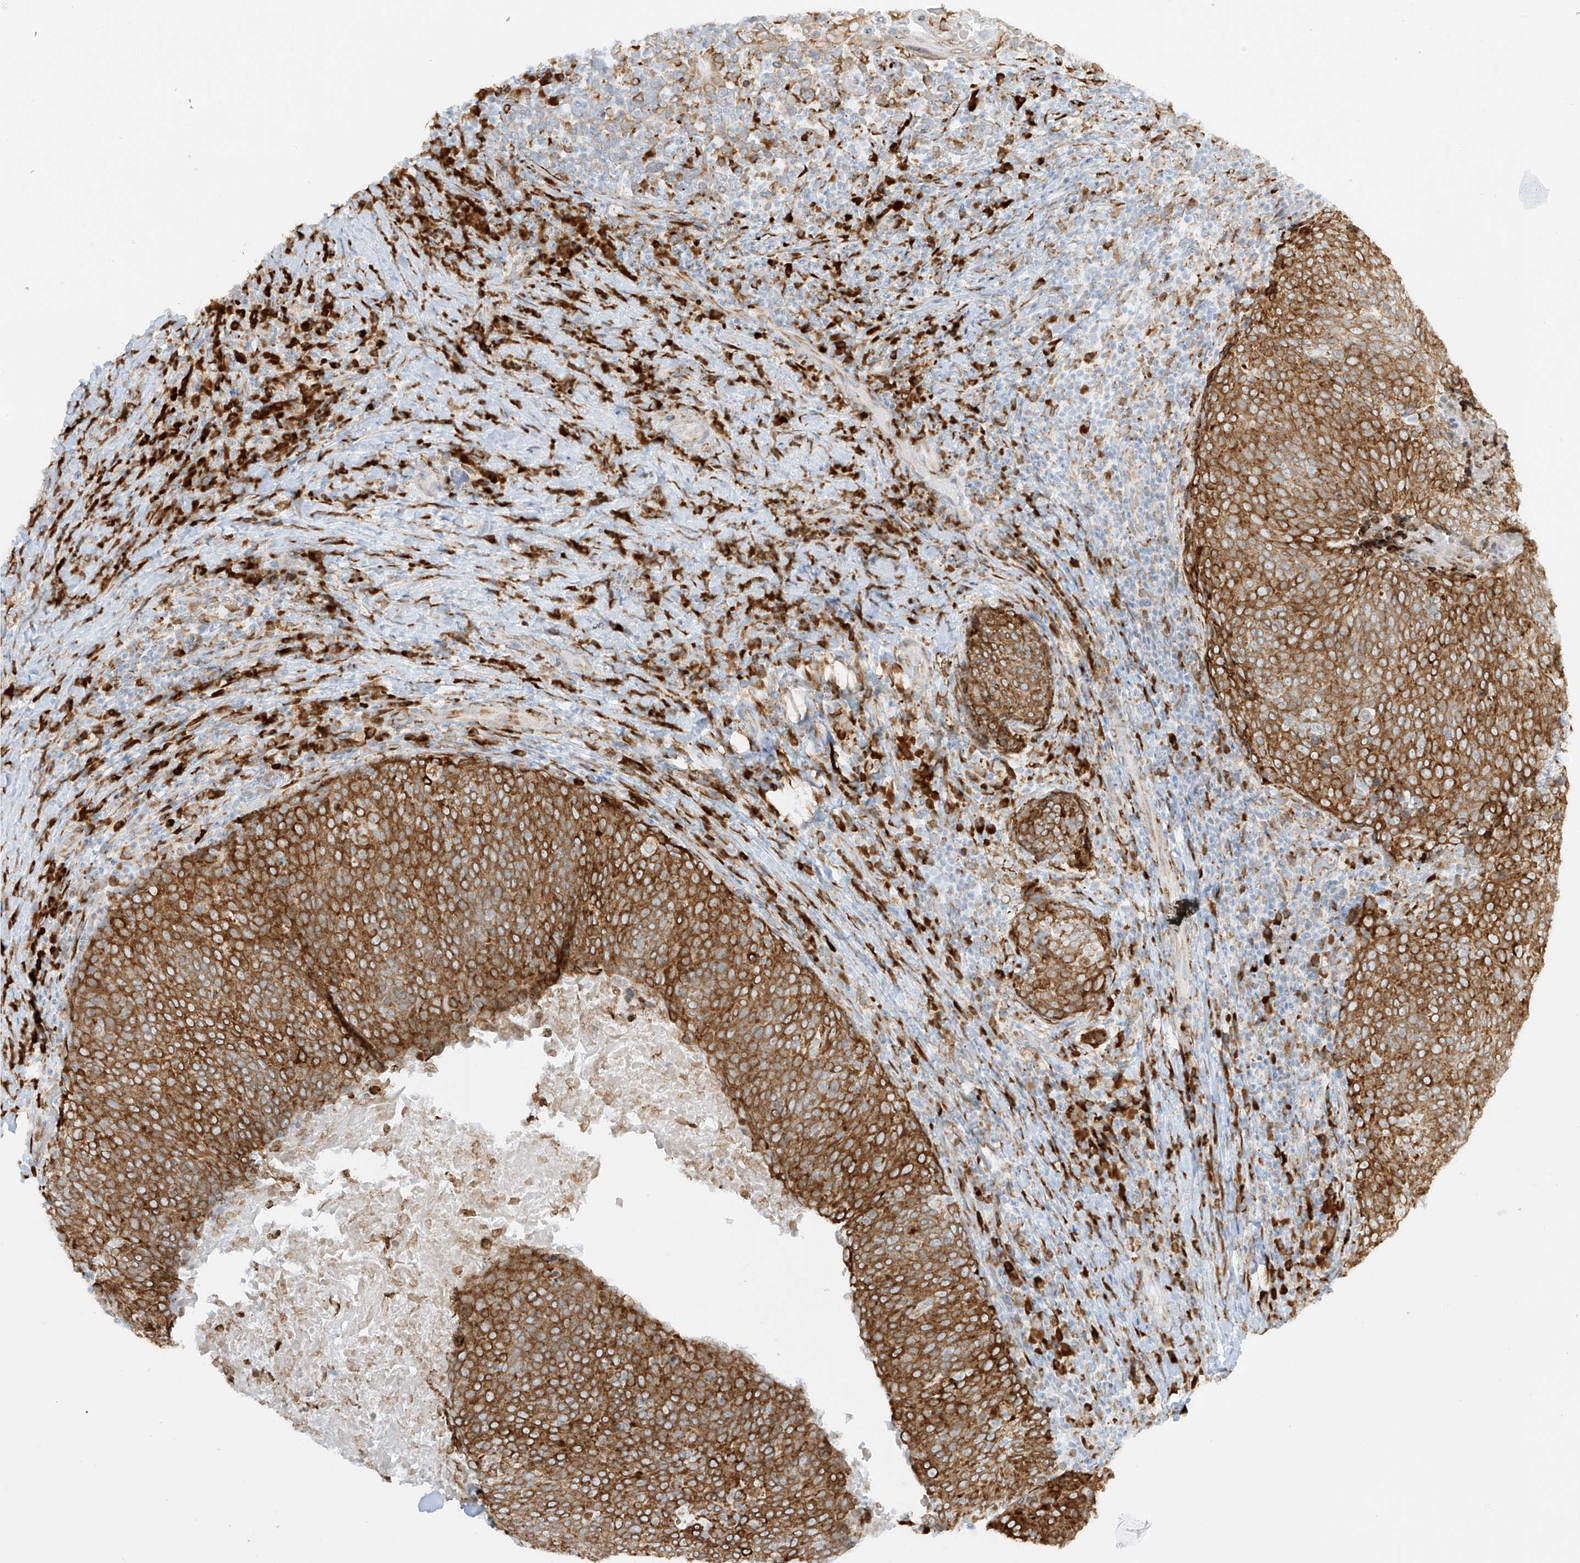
{"staining": {"intensity": "strong", "quantity": ">75%", "location": "cytoplasmic/membranous"}, "tissue": "head and neck cancer", "cell_type": "Tumor cells", "image_type": "cancer", "snomed": [{"axis": "morphology", "description": "Squamous cell carcinoma, NOS"}, {"axis": "morphology", "description": "Squamous cell carcinoma, metastatic, NOS"}, {"axis": "topography", "description": "Lymph node"}, {"axis": "topography", "description": "Head-Neck"}], "caption": "Immunohistochemistry image of neoplastic tissue: metastatic squamous cell carcinoma (head and neck) stained using immunohistochemistry shows high levels of strong protein expression localized specifically in the cytoplasmic/membranous of tumor cells, appearing as a cytoplasmic/membranous brown color.", "gene": "LRRC59", "patient": {"sex": "male", "age": 62}}